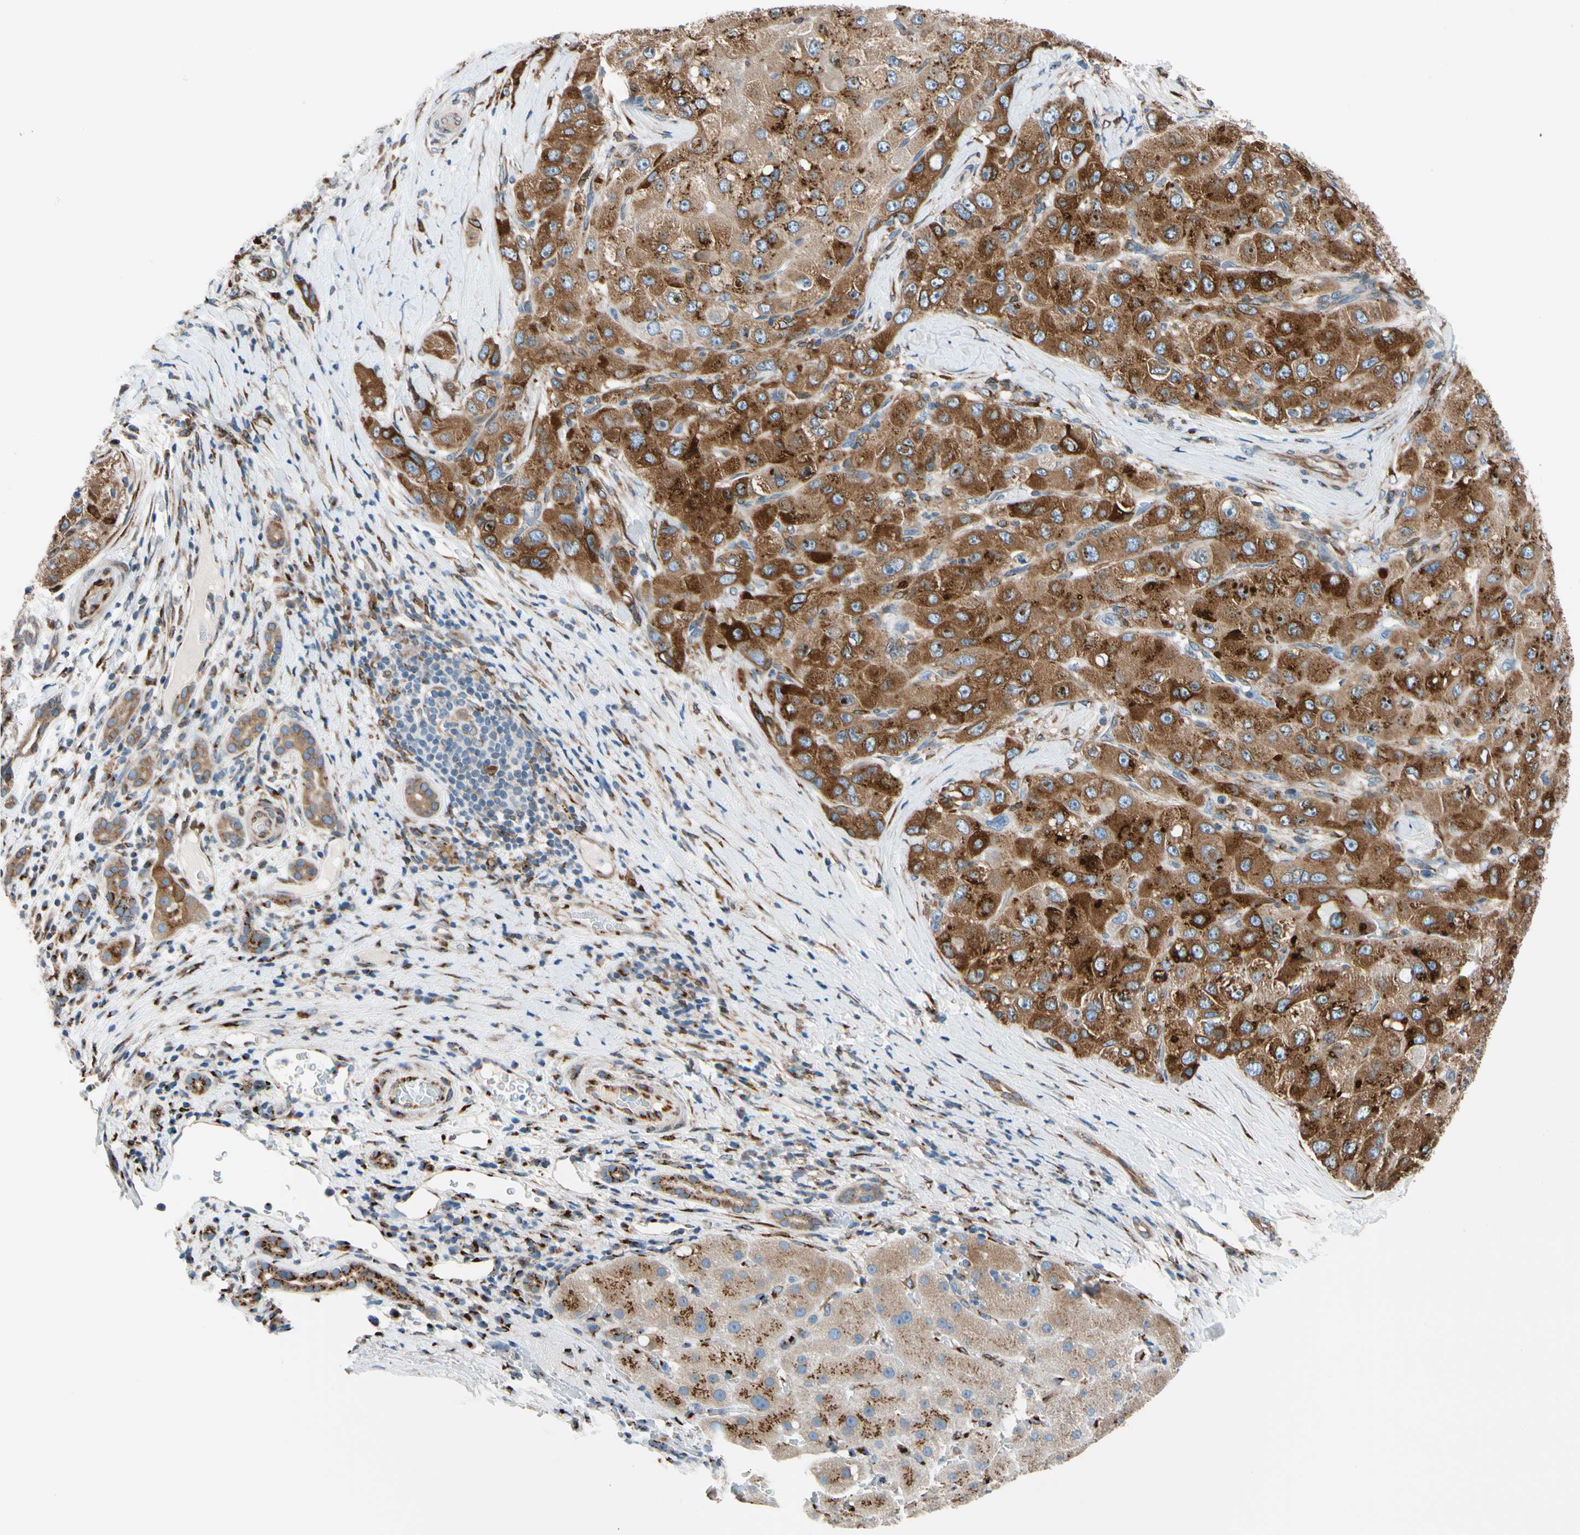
{"staining": {"intensity": "strong", "quantity": ">75%", "location": "cytoplasmic/membranous"}, "tissue": "liver cancer", "cell_type": "Tumor cells", "image_type": "cancer", "snomed": [{"axis": "morphology", "description": "Carcinoma, Hepatocellular, NOS"}, {"axis": "topography", "description": "Liver"}], "caption": "Strong cytoplasmic/membranous expression is identified in about >75% of tumor cells in liver hepatocellular carcinoma.", "gene": "NUCB1", "patient": {"sex": "male", "age": 80}}